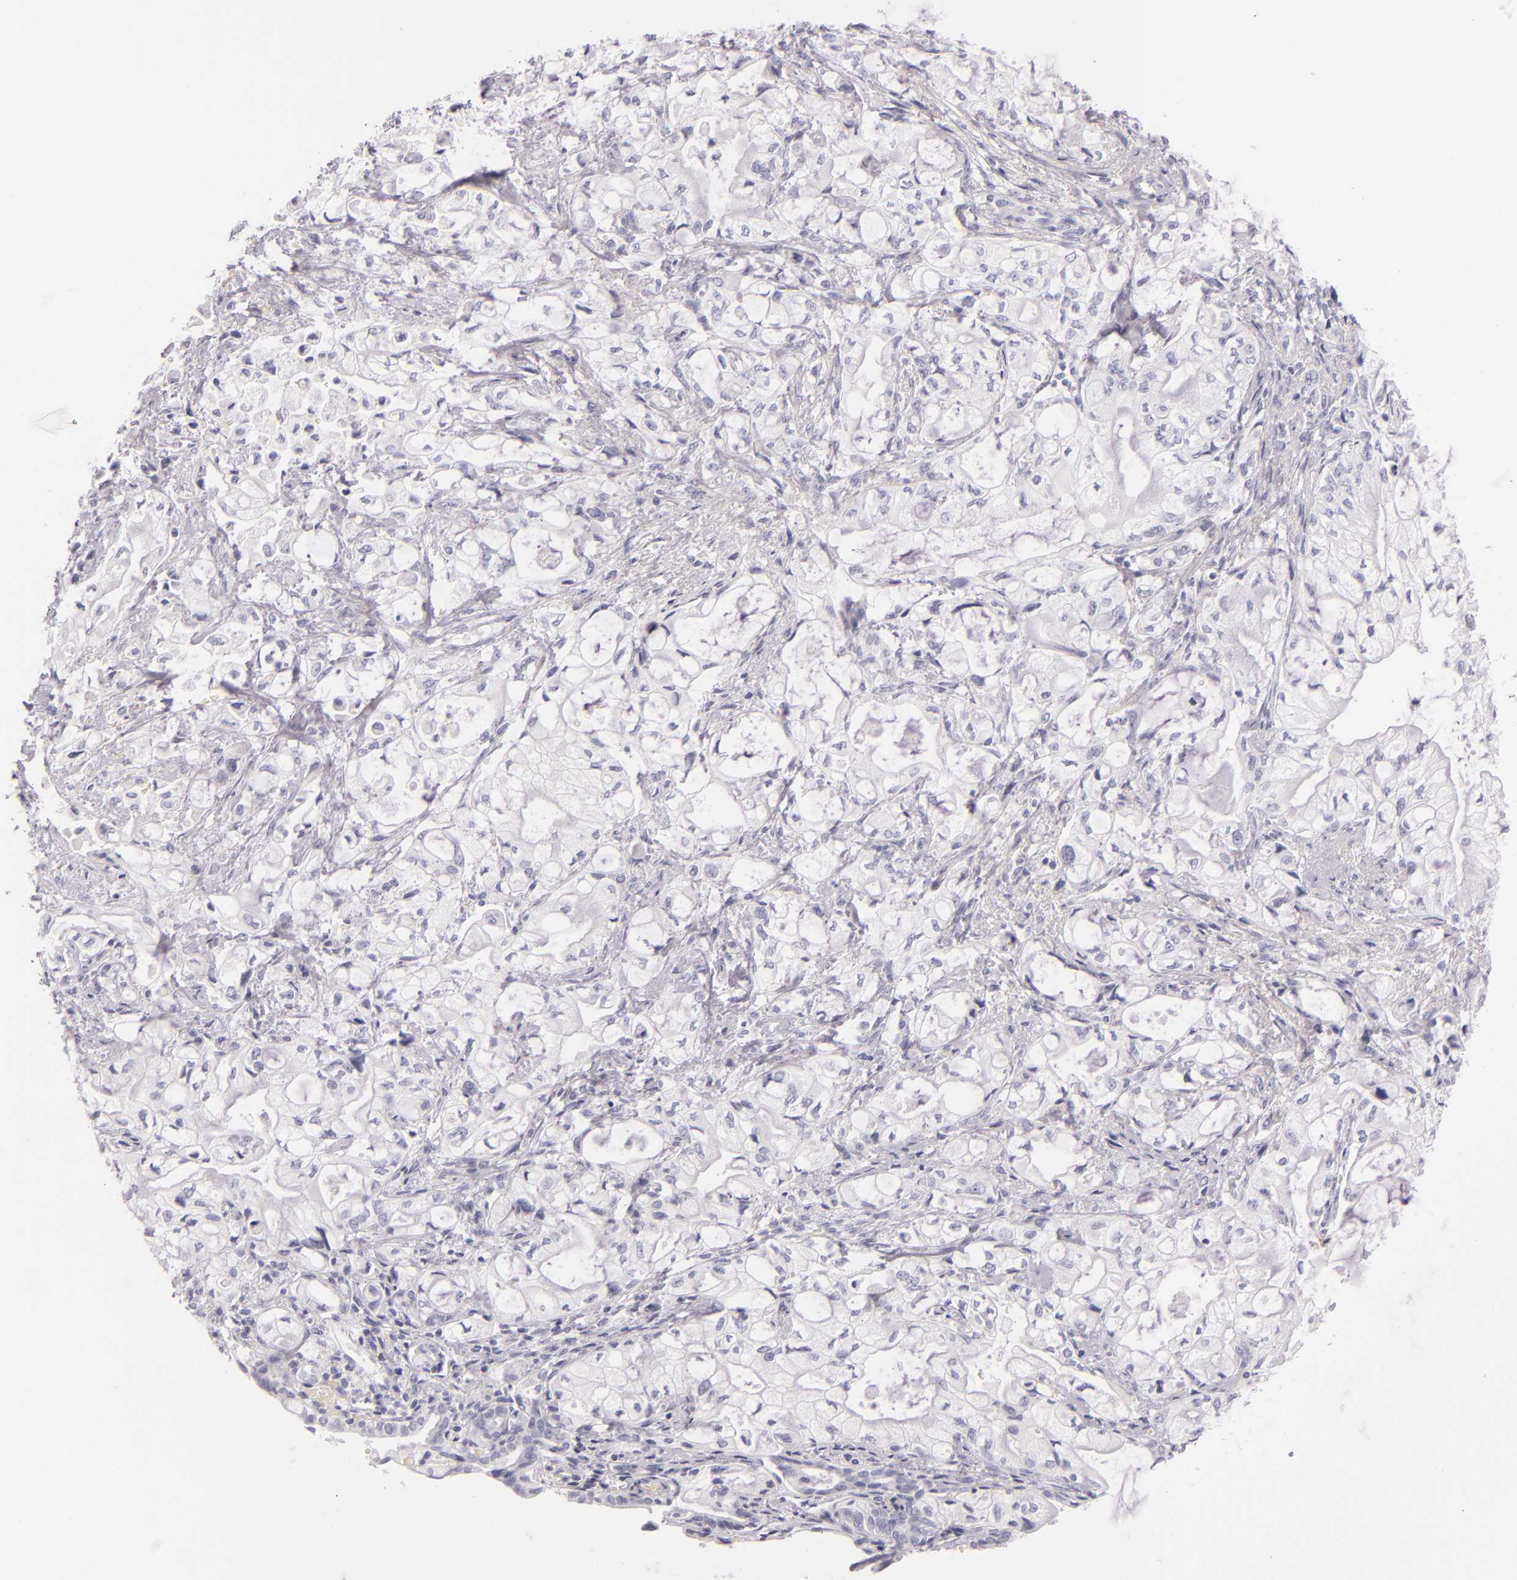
{"staining": {"intensity": "negative", "quantity": "none", "location": "none"}, "tissue": "pancreatic cancer", "cell_type": "Tumor cells", "image_type": "cancer", "snomed": [{"axis": "morphology", "description": "Adenocarcinoma, NOS"}, {"axis": "topography", "description": "Pancreas"}], "caption": "Immunohistochemistry (IHC) micrograph of human pancreatic adenocarcinoma stained for a protein (brown), which reveals no expression in tumor cells.", "gene": "FABP1", "patient": {"sex": "male", "age": 79}}